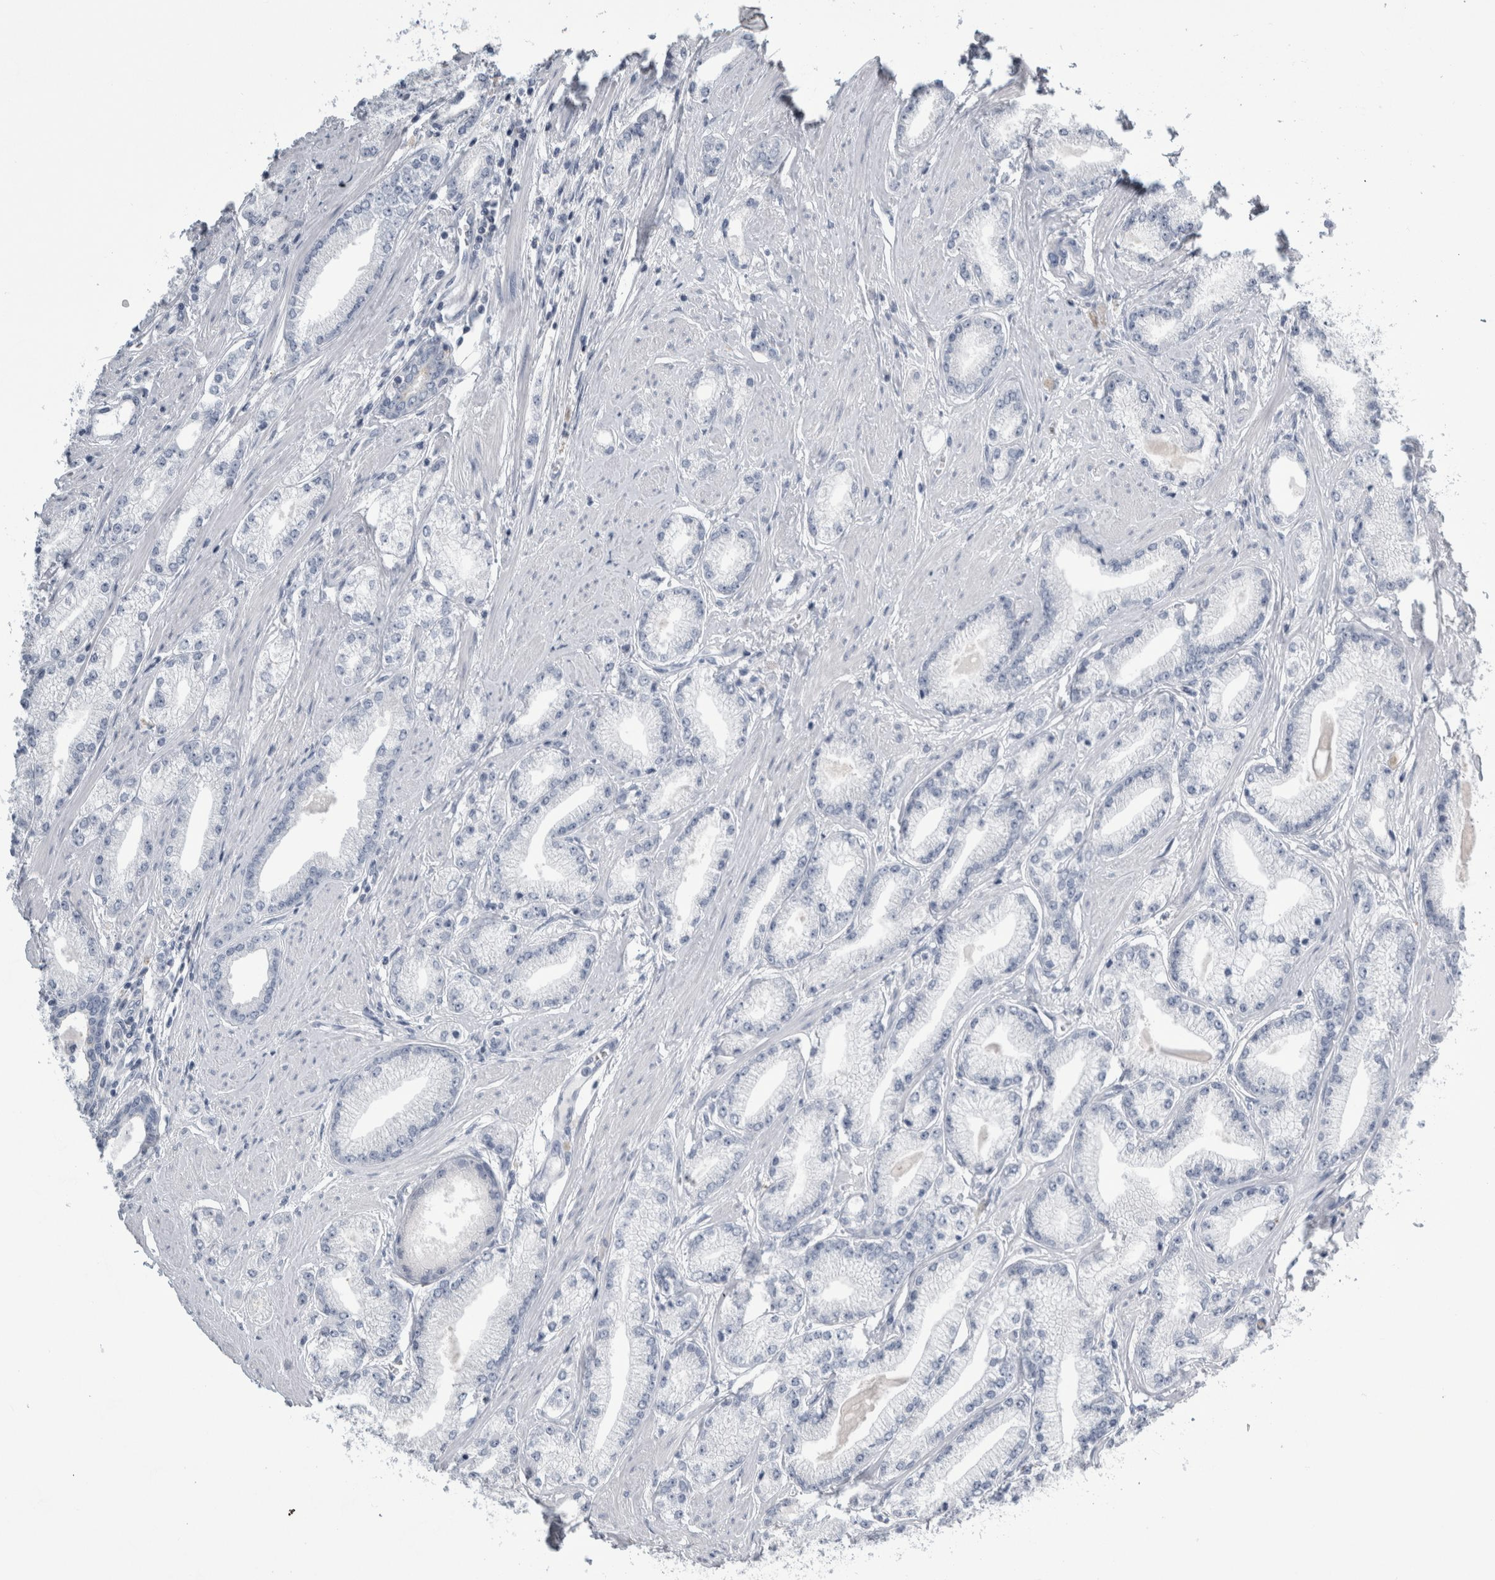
{"staining": {"intensity": "negative", "quantity": "none", "location": "none"}, "tissue": "prostate cancer", "cell_type": "Tumor cells", "image_type": "cancer", "snomed": [{"axis": "morphology", "description": "Adenocarcinoma, Low grade"}, {"axis": "topography", "description": "Prostate"}], "caption": "Immunohistochemical staining of low-grade adenocarcinoma (prostate) demonstrates no significant staining in tumor cells.", "gene": "ANKFY1", "patient": {"sex": "male", "age": 62}}